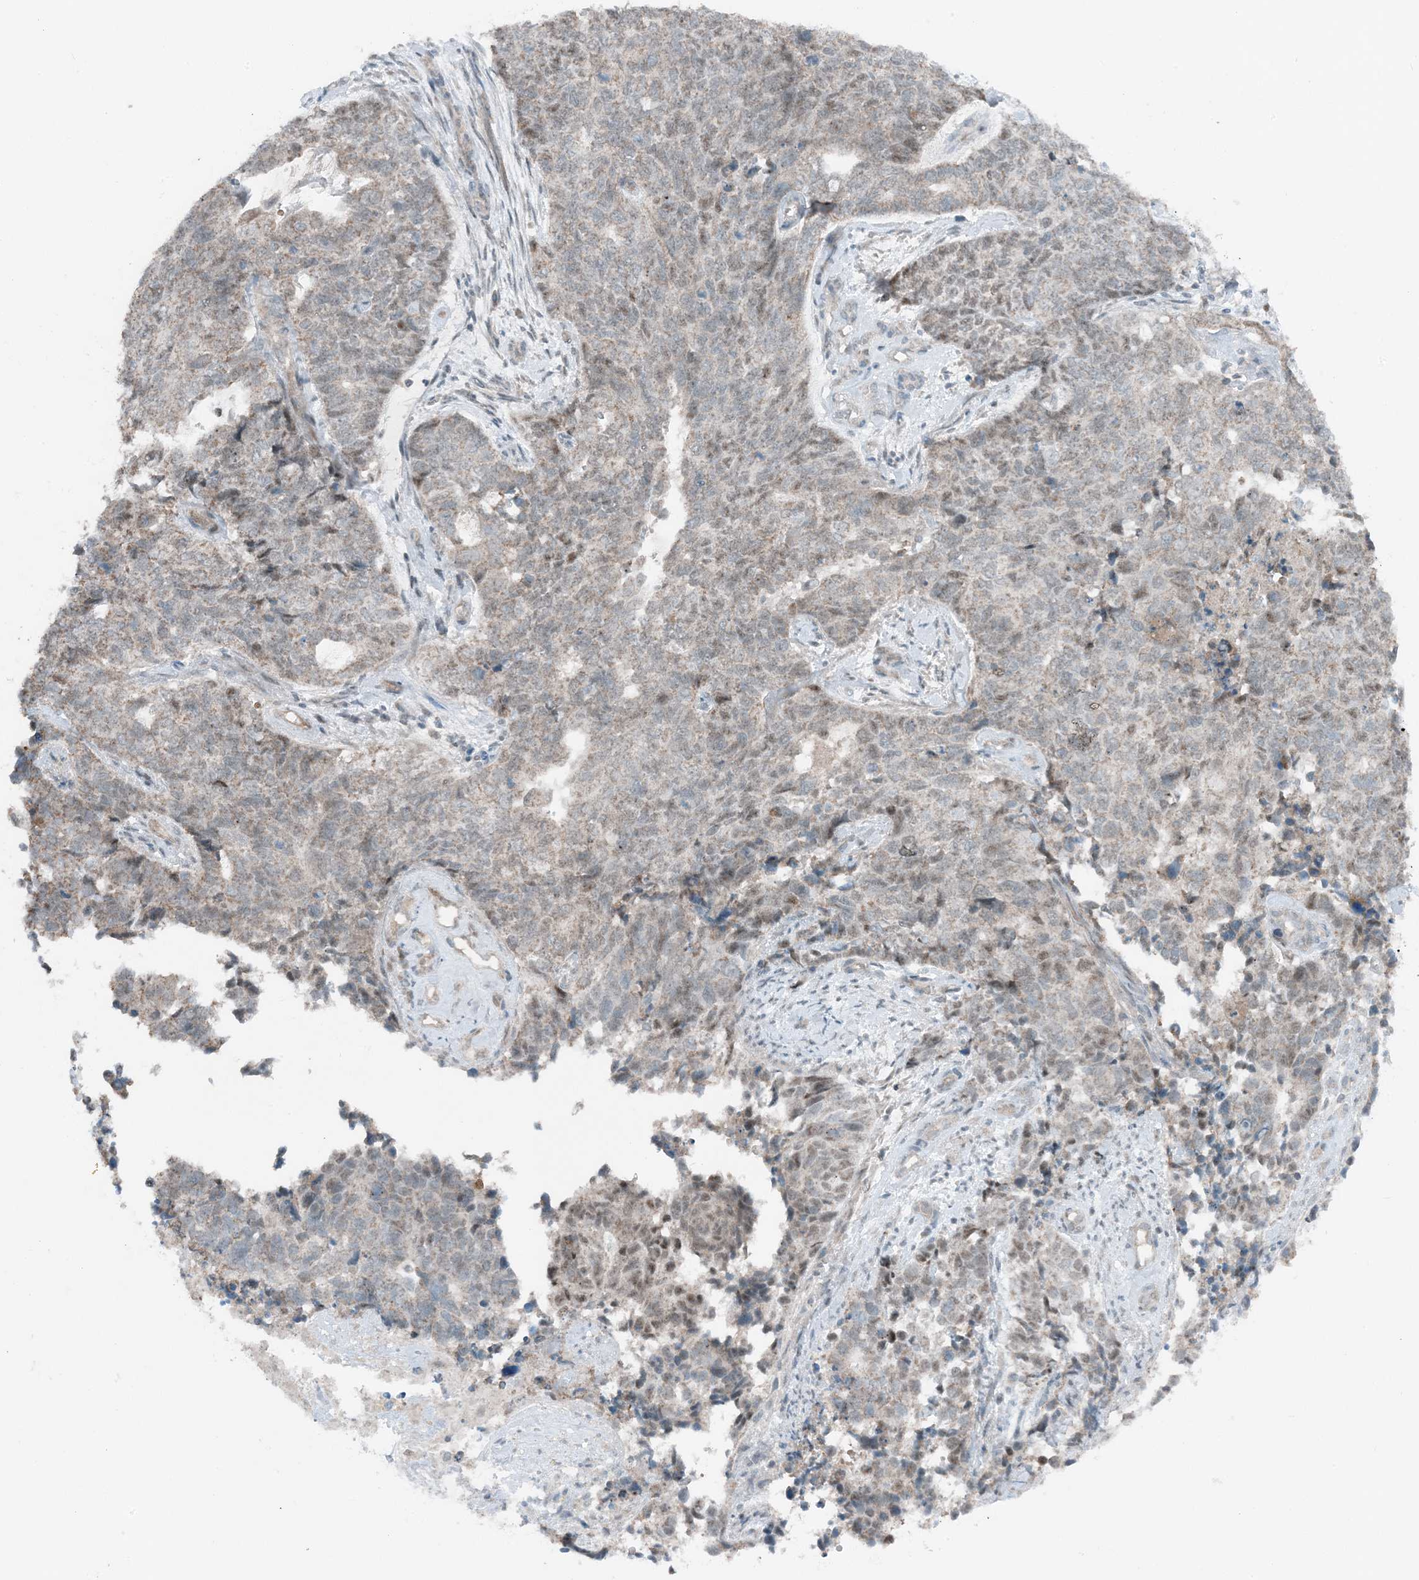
{"staining": {"intensity": "weak", "quantity": "25%-75%", "location": "cytoplasmic/membranous,nuclear"}, "tissue": "cervical cancer", "cell_type": "Tumor cells", "image_type": "cancer", "snomed": [{"axis": "morphology", "description": "Squamous cell carcinoma, NOS"}, {"axis": "topography", "description": "Cervix"}], "caption": "Immunohistochemistry (IHC) of squamous cell carcinoma (cervical) shows low levels of weak cytoplasmic/membranous and nuclear staining in approximately 25%-75% of tumor cells. Nuclei are stained in blue.", "gene": "MITD1", "patient": {"sex": "female", "age": 63}}